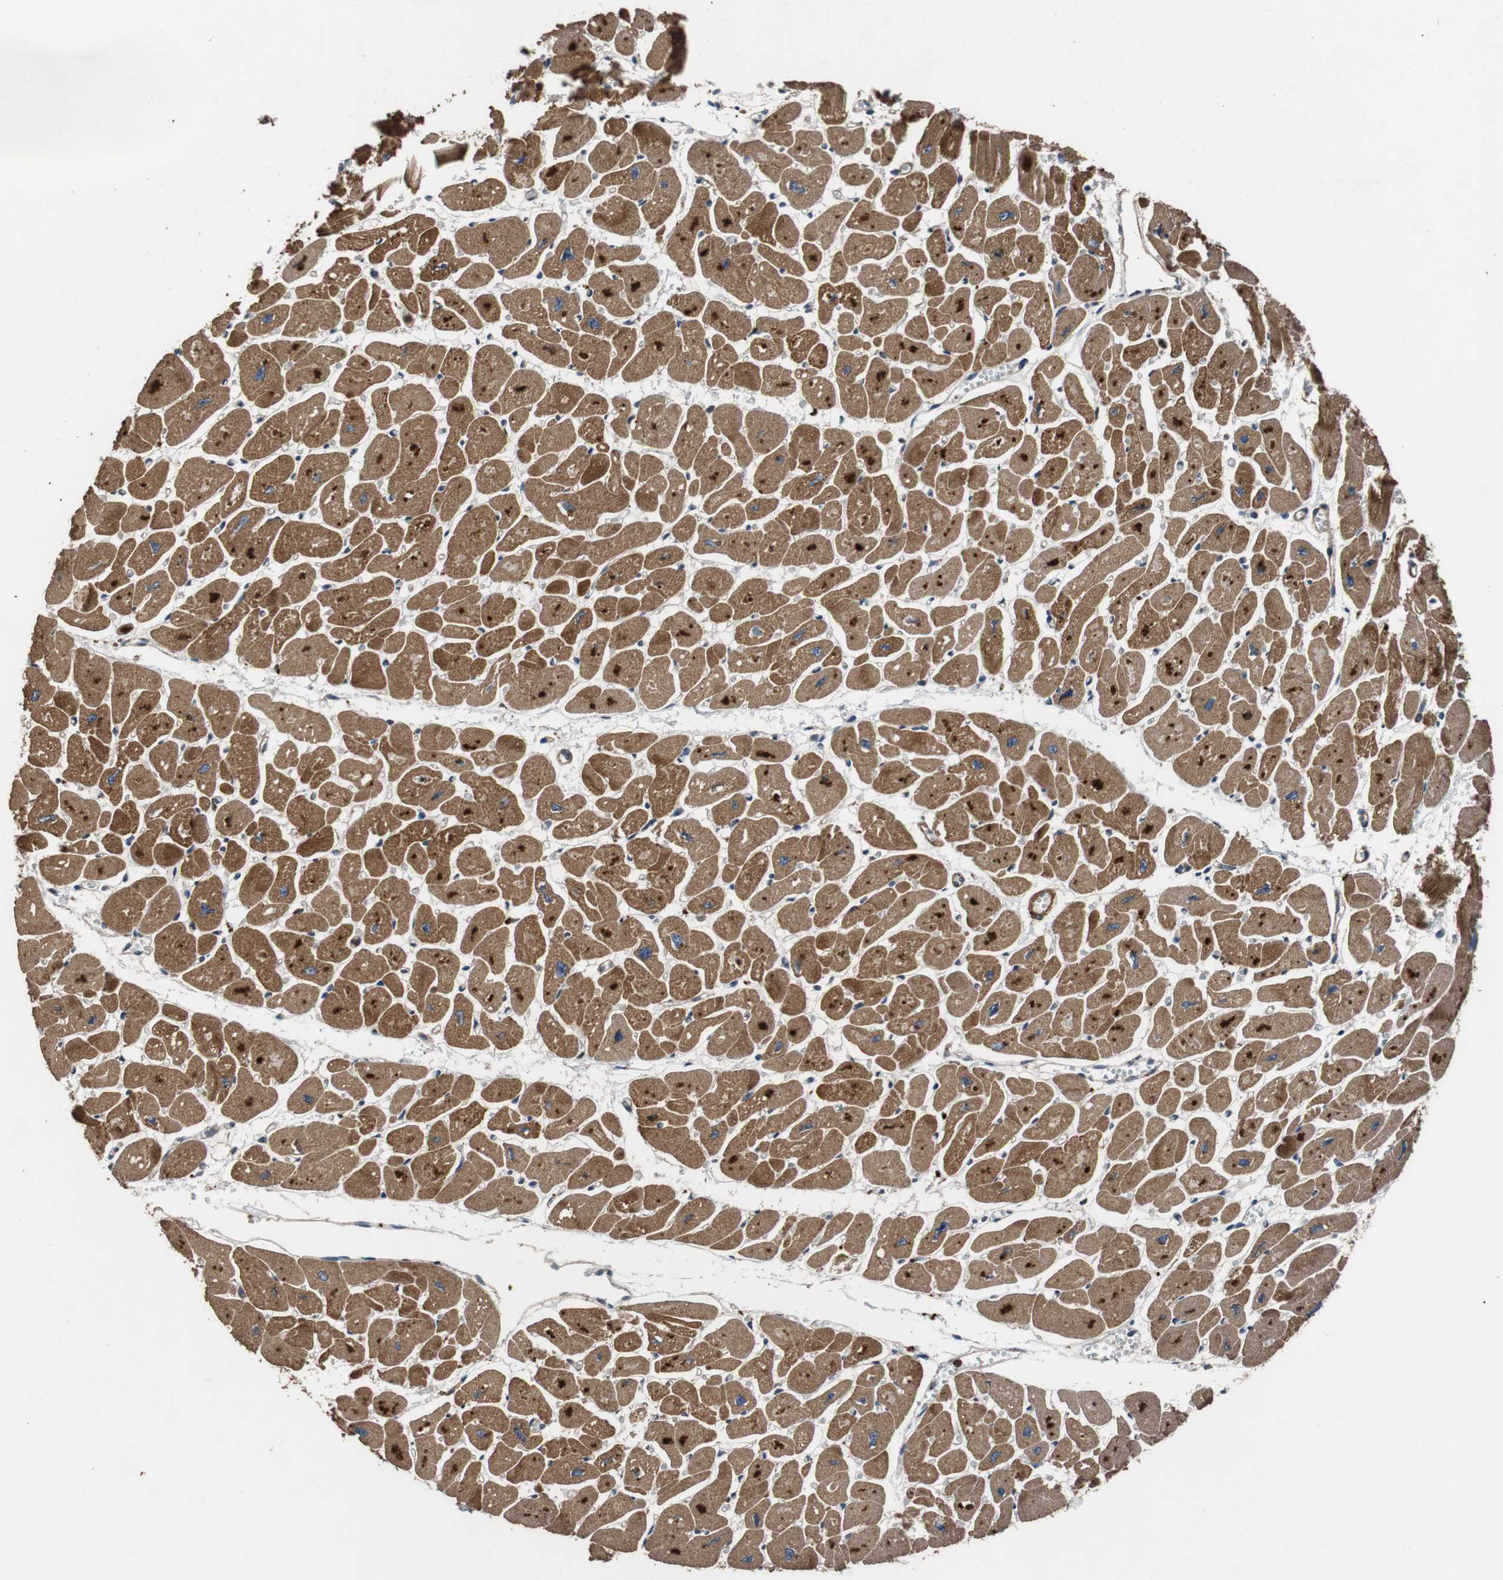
{"staining": {"intensity": "strong", "quantity": ">75%", "location": "cytoplasmic/membranous"}, "tissue": "heart muscle", "cell_type": "Cardiomyocytes", "image_type": "normal", "snomed": [{"axis": "morphology", "description": "Normal tissue, NOS"}, {"axis": "topography", "description": "Heart"}], "caption": "This image shows IHC staining of normal human heart muscle, with high strong cytoplasmic/membranous staining in about >75% of cardiomyocytes.", "gene": "PITRM1", "patient": {"sex": "female", "age": 54}}